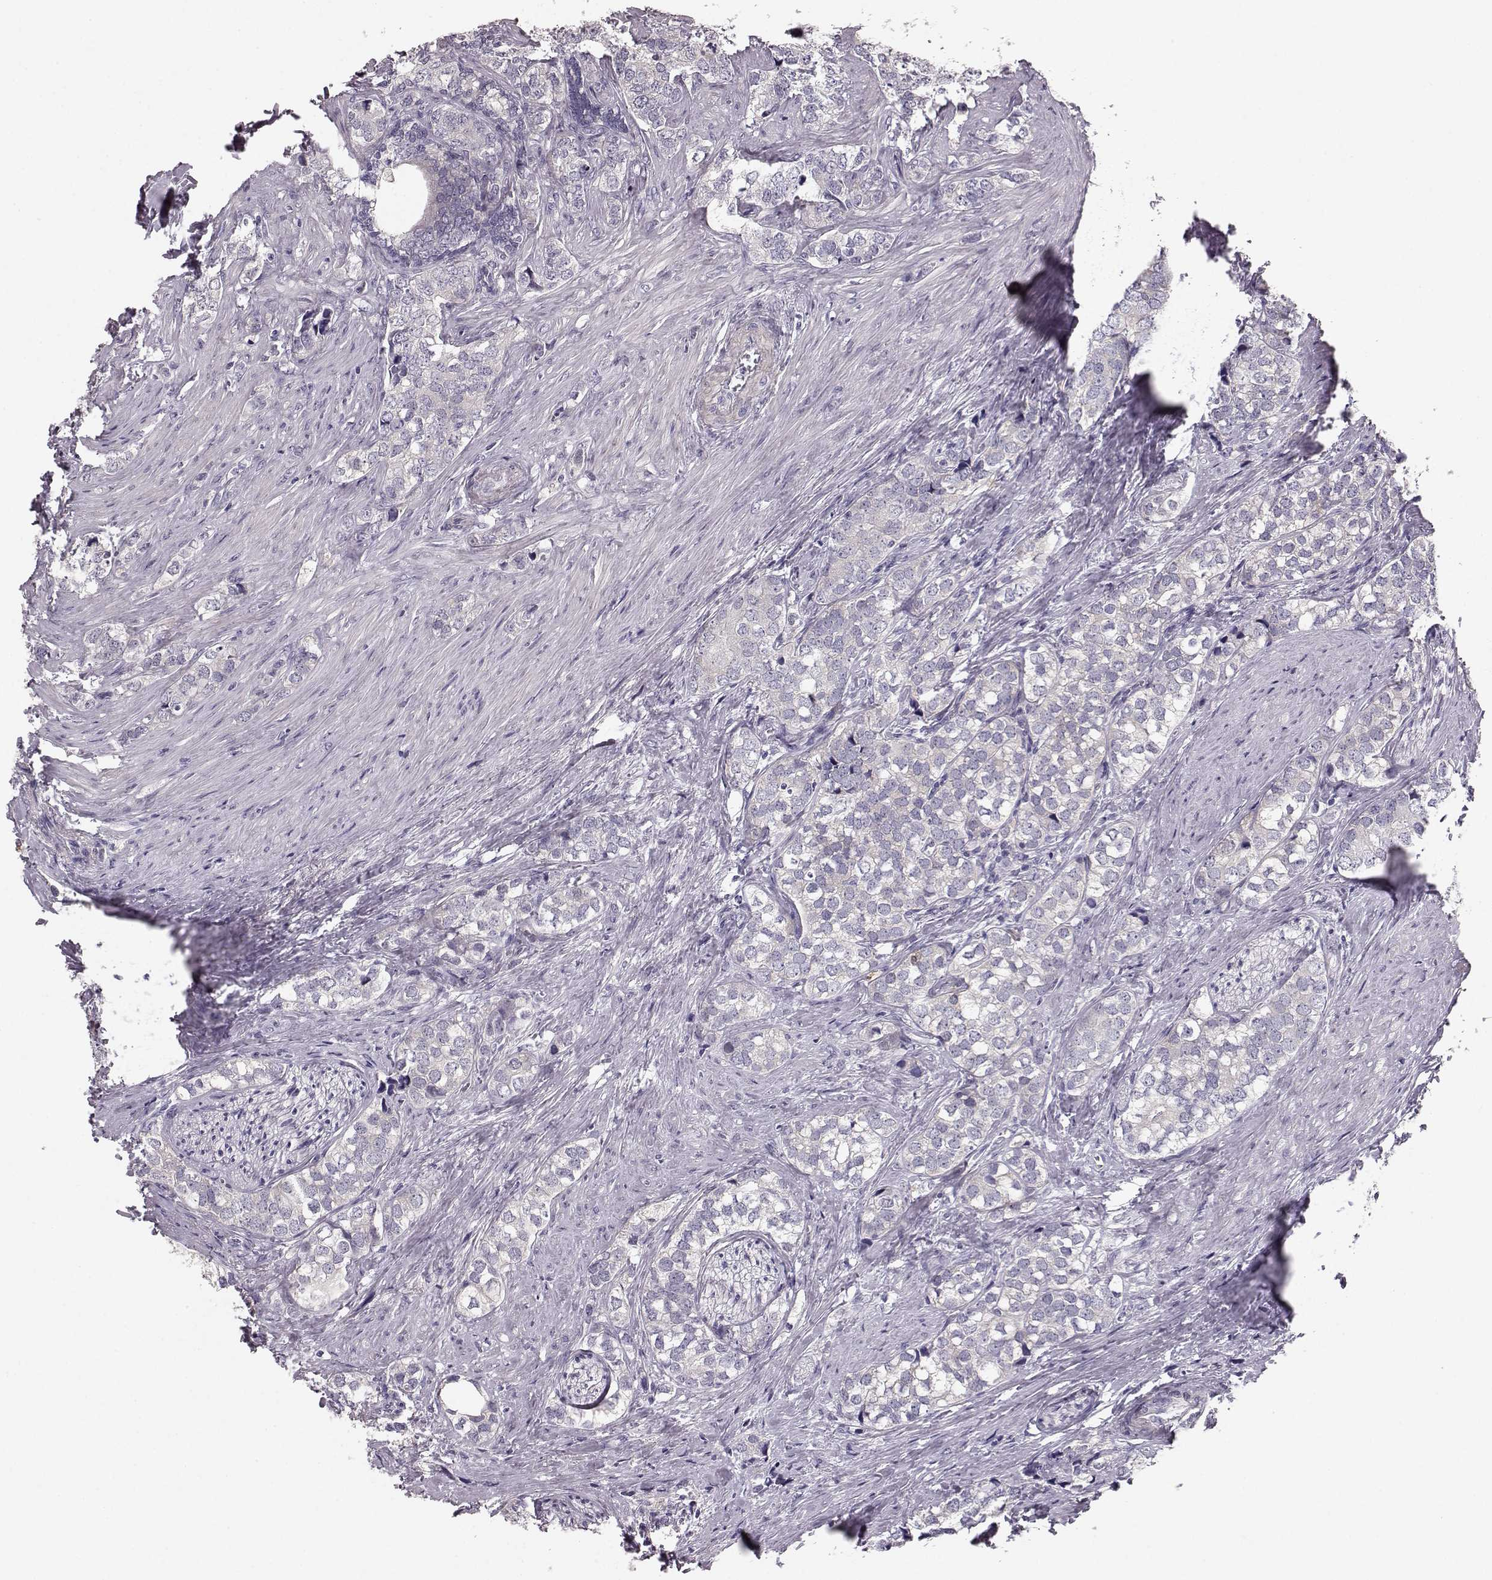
{"staining": {"intensity": "negative", "quantity": "none", "location": "none"}, "tissue": "prostate cancer", "cell_type": "Tumor cells", "image_type": "cancer", "snomed": [{"axis": "morphology", "description": "Adenocarcinoma, NOS"}, {"axis": "topography", "description": "Prostate and seminal vesicle, NOS"}], "caption": "Histopathology image shows no protein positivity in tumor cells of adenocarcinoma (prostate) tissue.", "gene": "GPR50", "patient": {"sex": "male", "age": 63}}